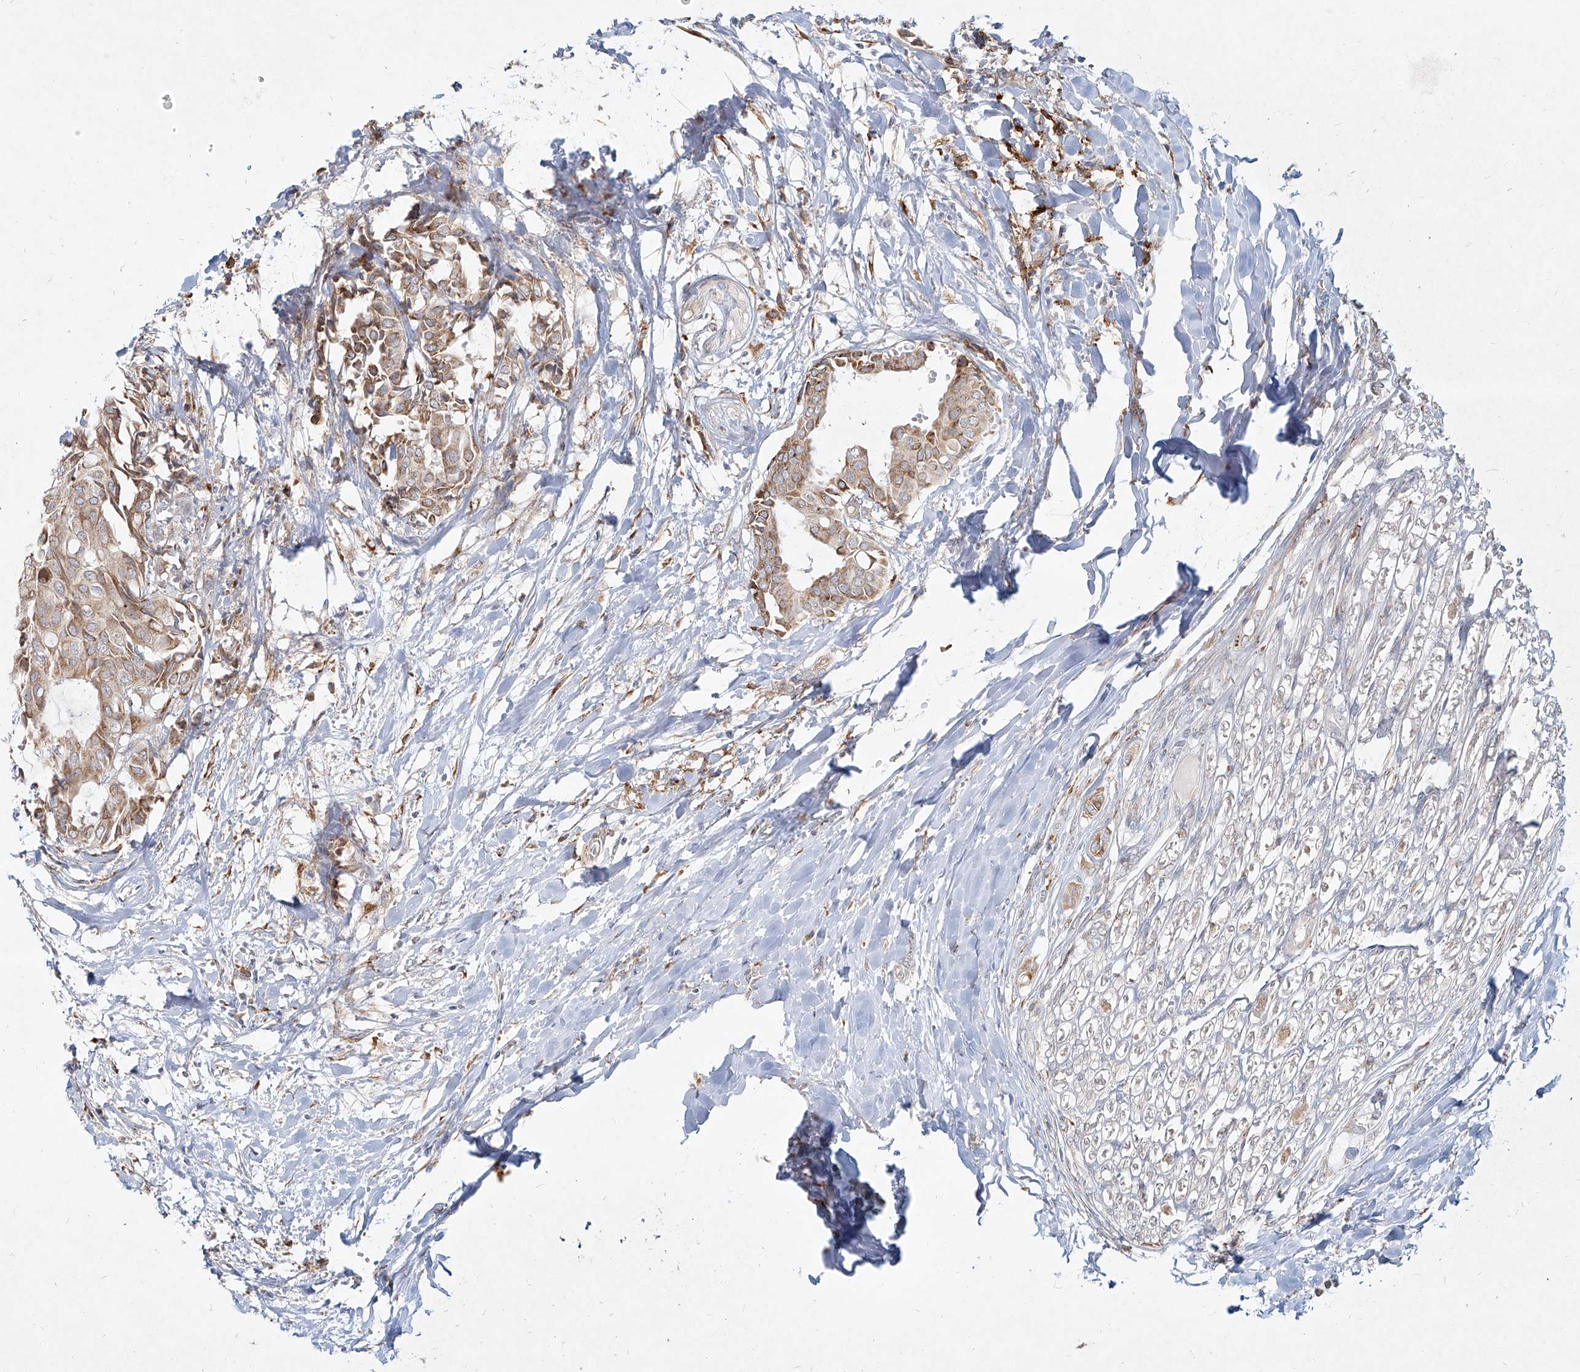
{"staining": {"intensity": "moderate", "quantity": ">75%", "location": "cytoplasmic/membranous"}, "tissue": "head and neck cancer", "cell_type": "Tumor cells", "image_type": "cancer", "snomed": [{"axis": "morphology", "description": "Adenocarcinoma, NOS"}, {"axis": "topography", "description": "Salivary gland"}, {"axis": "topography", "description": "Head-Neck"}], "caption": "Head and neck cancer was stained to show a protein in brown. There is medium levels of moderate cytoplasmic/membranous staining in about >75% of tumor cells. (DAB = brown stain, brightfield microscopy at high magnification).", "gene": "CD209", "patient": {"sex": "female", "age": 59}}